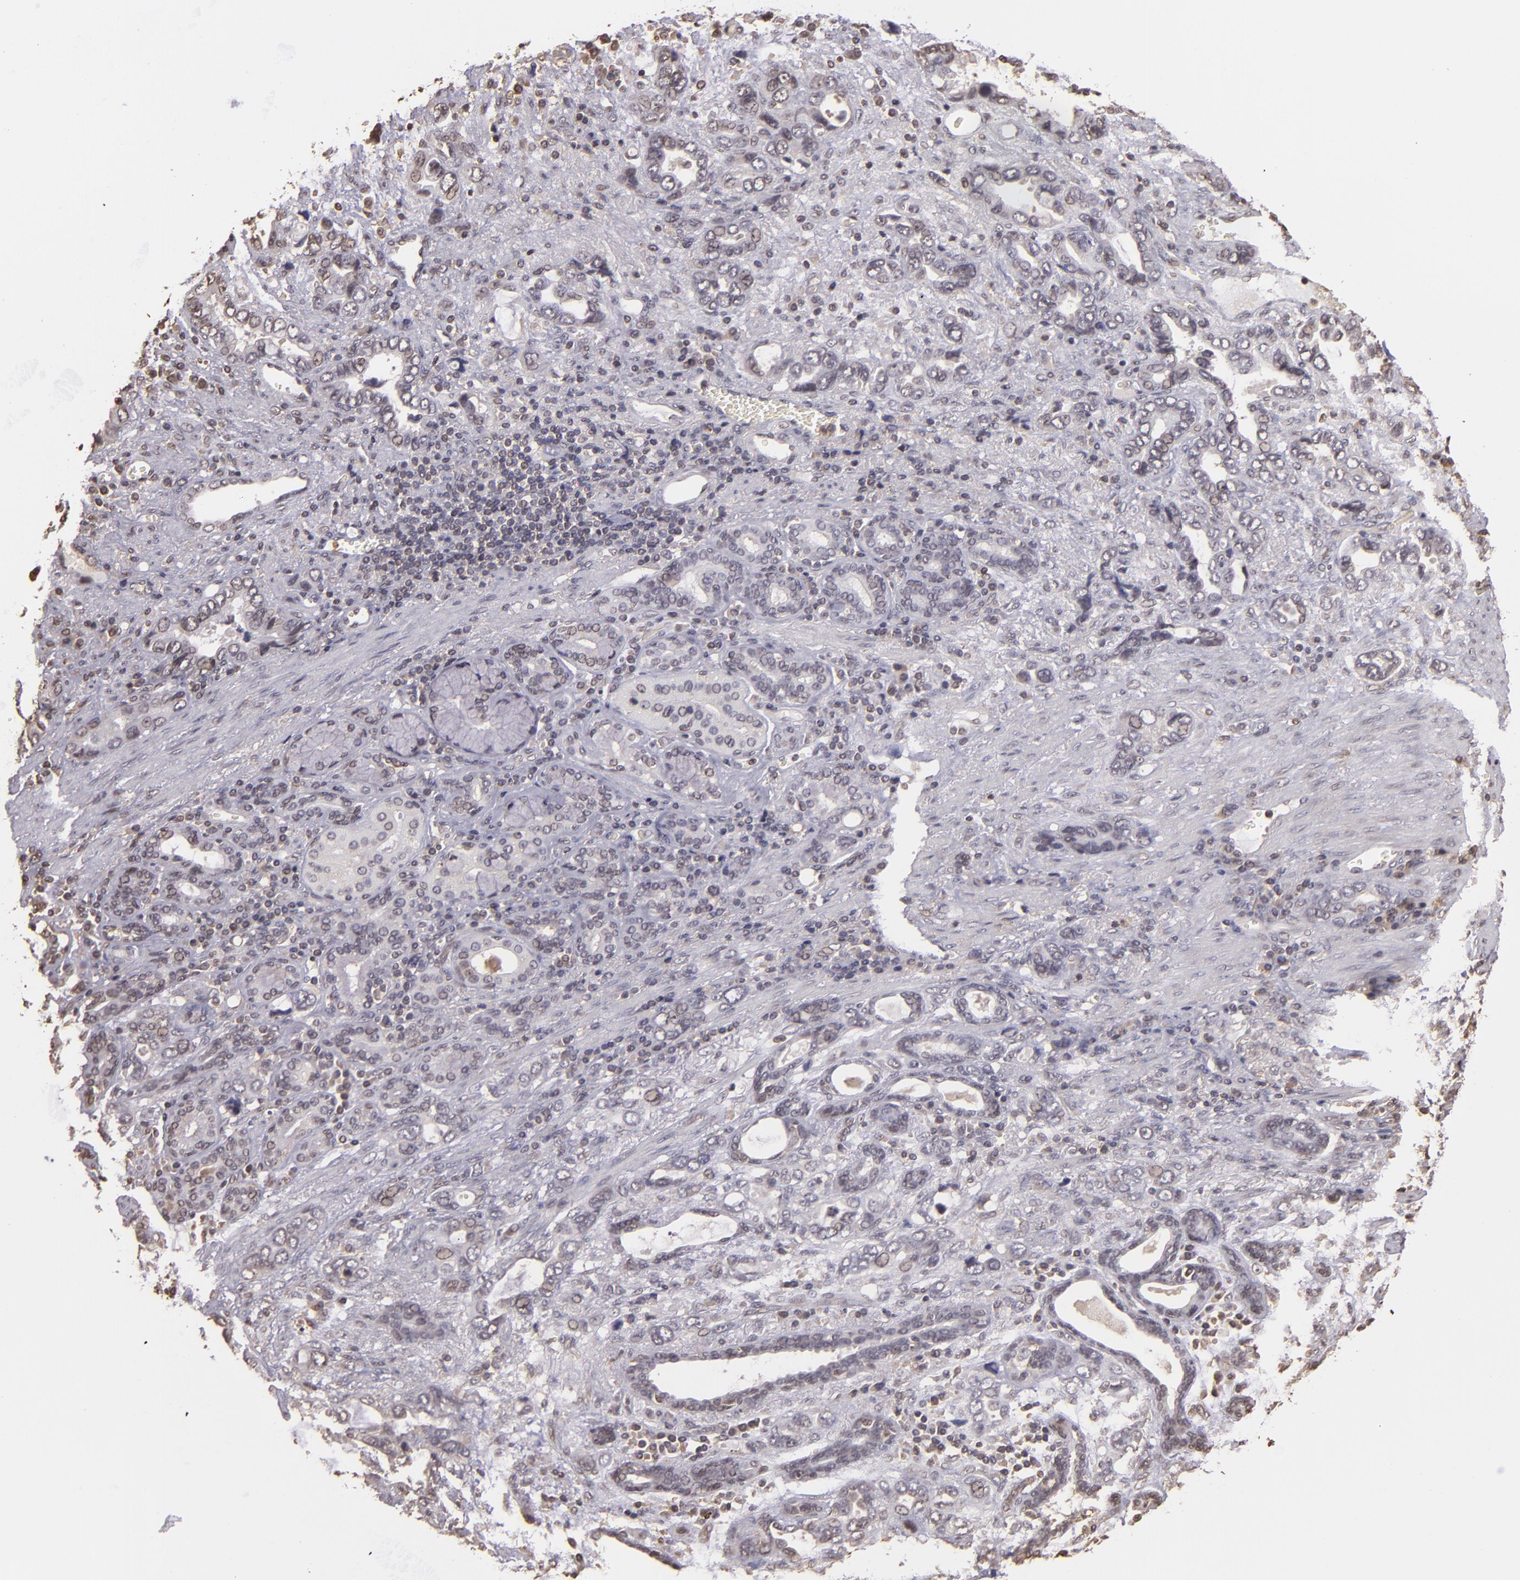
{"staining": {"intensity": "negative", "quantity": "none", "location": "none"}, "tissue": "stomach cancer", "cell_type": "Tumor cells", "image_type": "cancer", "snomed": [{"axis": "morphology", "description": "Adenocarcinoma, NOS"}, {"axis": "topography", "description": "Stomach"}], "caption": "An IHC photomicrograph of stomach cancer (adenocarcinoma) is shown. There is no staining in tumor cells of stomach cancer (adenocarcinoma). (DAB immunohistochemistry visualized using brightfield microscopy, high magnification).", "gene": "ARPC2", "patient": {"sex": "male", "age": 78}}